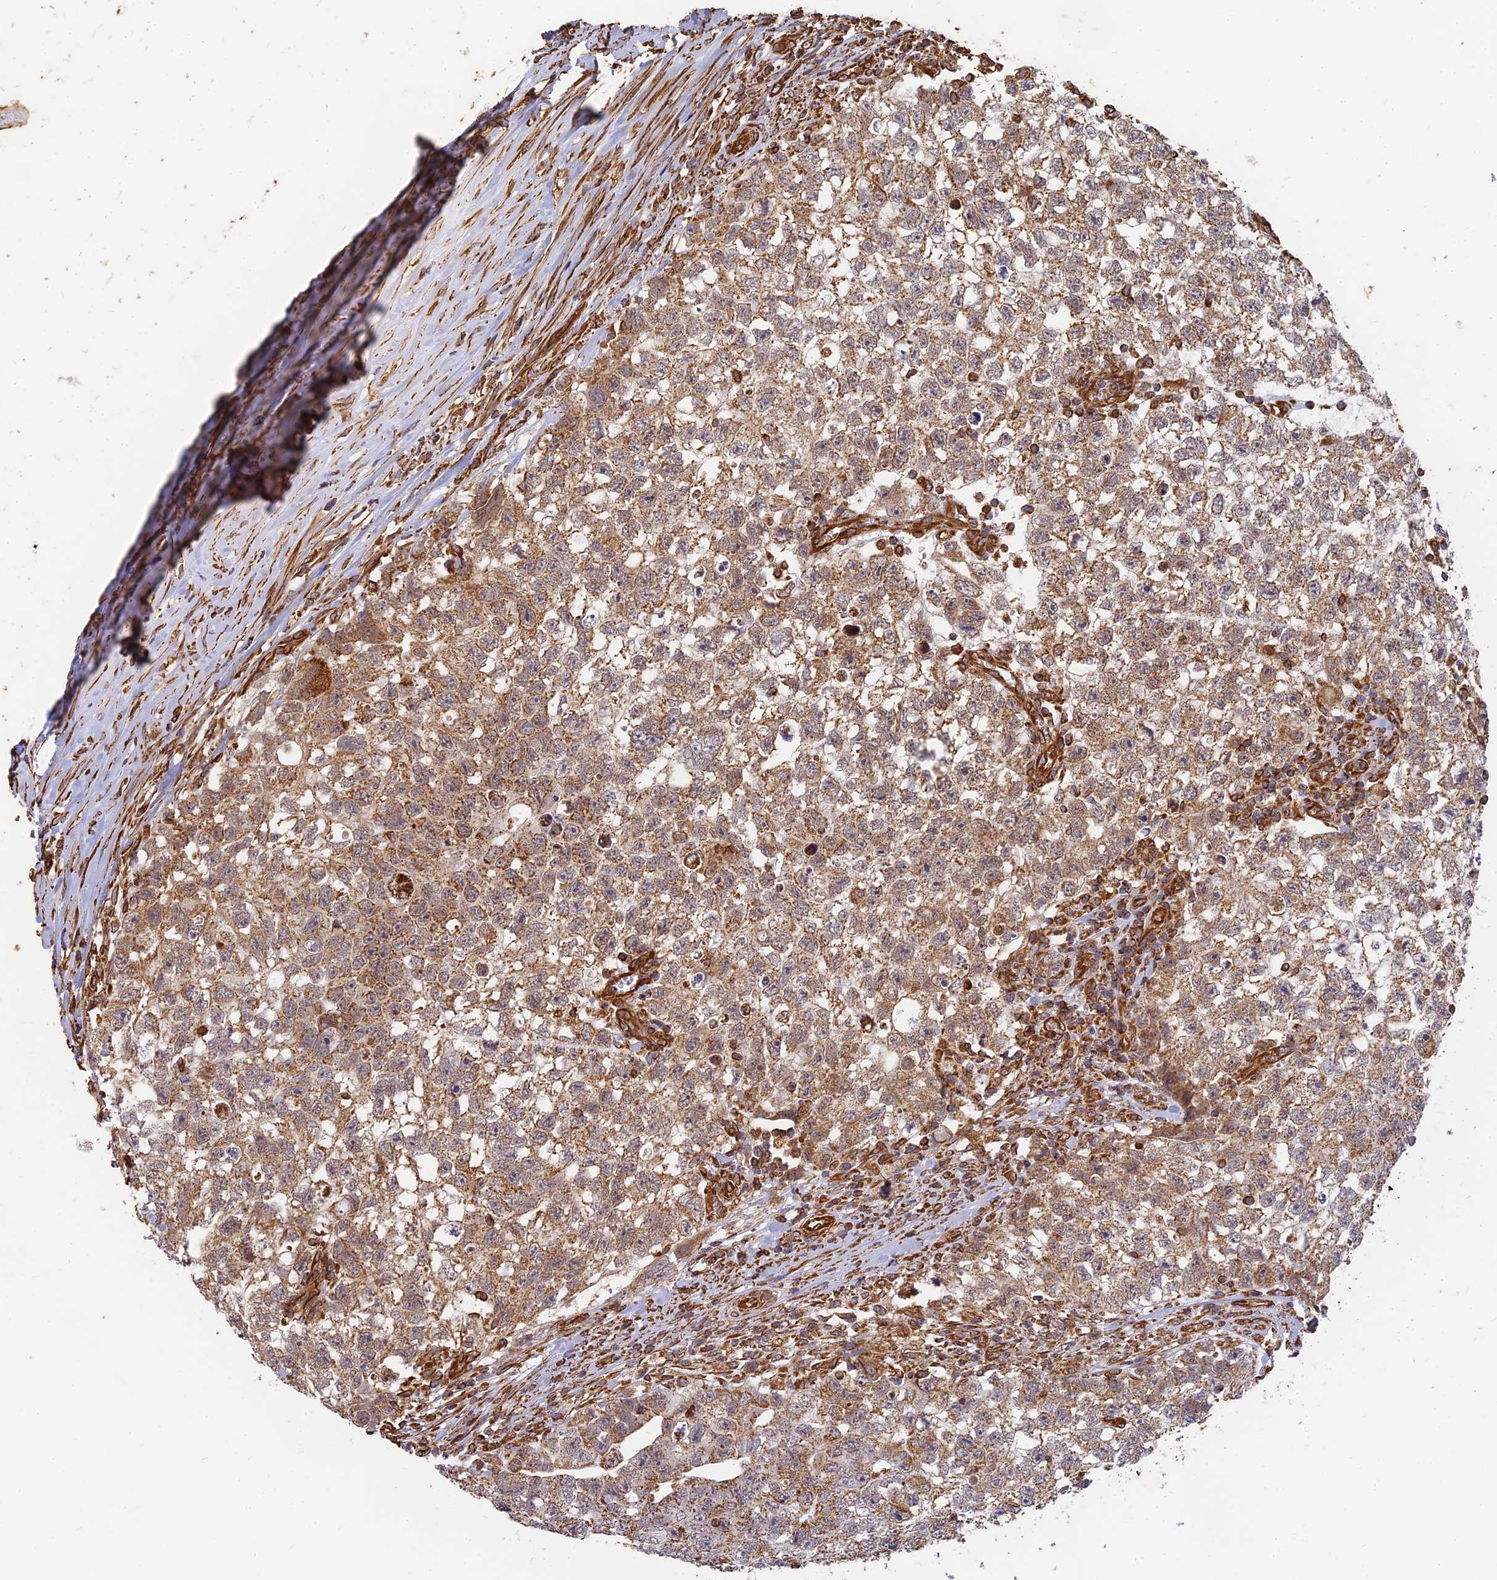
{"staining": {"intensity": "moderate", "quantity": ">75%", "location": "cytoplasmic/membranous"}, "tissue": "testis cancer", "cell_type": "Tumor cells", "image_type": "cancer", "snomed": [{"axis": "morphology", "description": "Seminoma, NOS"}, {"axis": "morphology", "description": "Carcinoma, Embryonal, NOS"}, {"axis": "topography", "description": "Testis"}], "caption": "Testis cancer (seminoma) stained for a protein (brown) reveals moderate cytoplasmic/membranous positive expression in about >75% of tumor cells.", "gene": "DSTYK", "patient": {"sex": "male", "age": 29}}